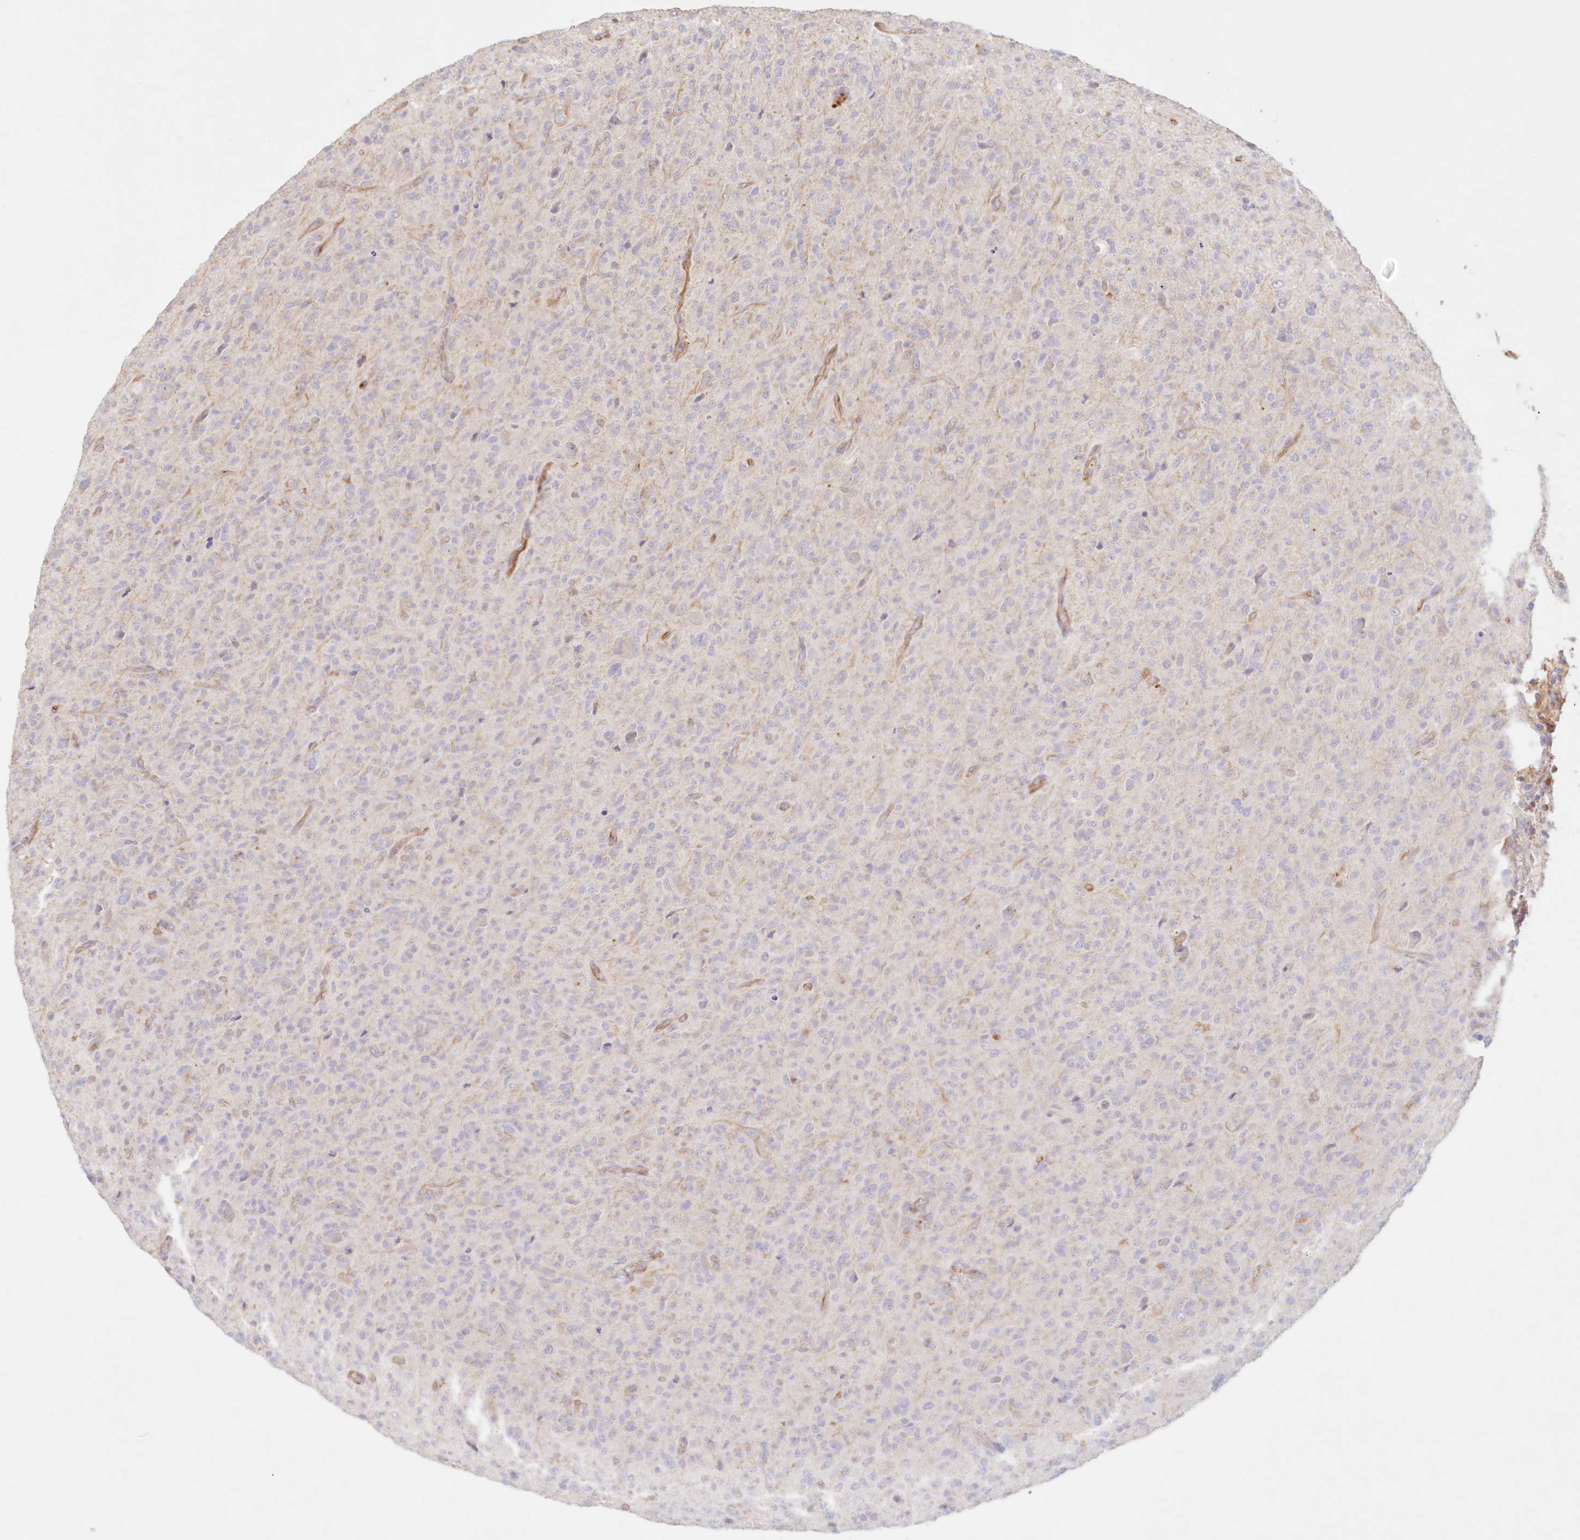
{"staining": {"intensity": "negative", "quantity": "none", "location": "none"}, "tissue": "glioma", "cell_type": "Tumor cells", "image_type": "cancer", "snomed": [{"axis": "morphology", "description": "Glioma, malignant, High grade"}, {"axis": "topography", "description": "Brain"}], "caption": "Immunohistochemistry histopathology image of neoplastic tissue: human glioma stained with DAB (3,3'-diaminobenzidine) exhibits no significant protein expression in tumor cells.", "gene": "DMRTB1", "patient": {"sex": "female", "age": 57}}